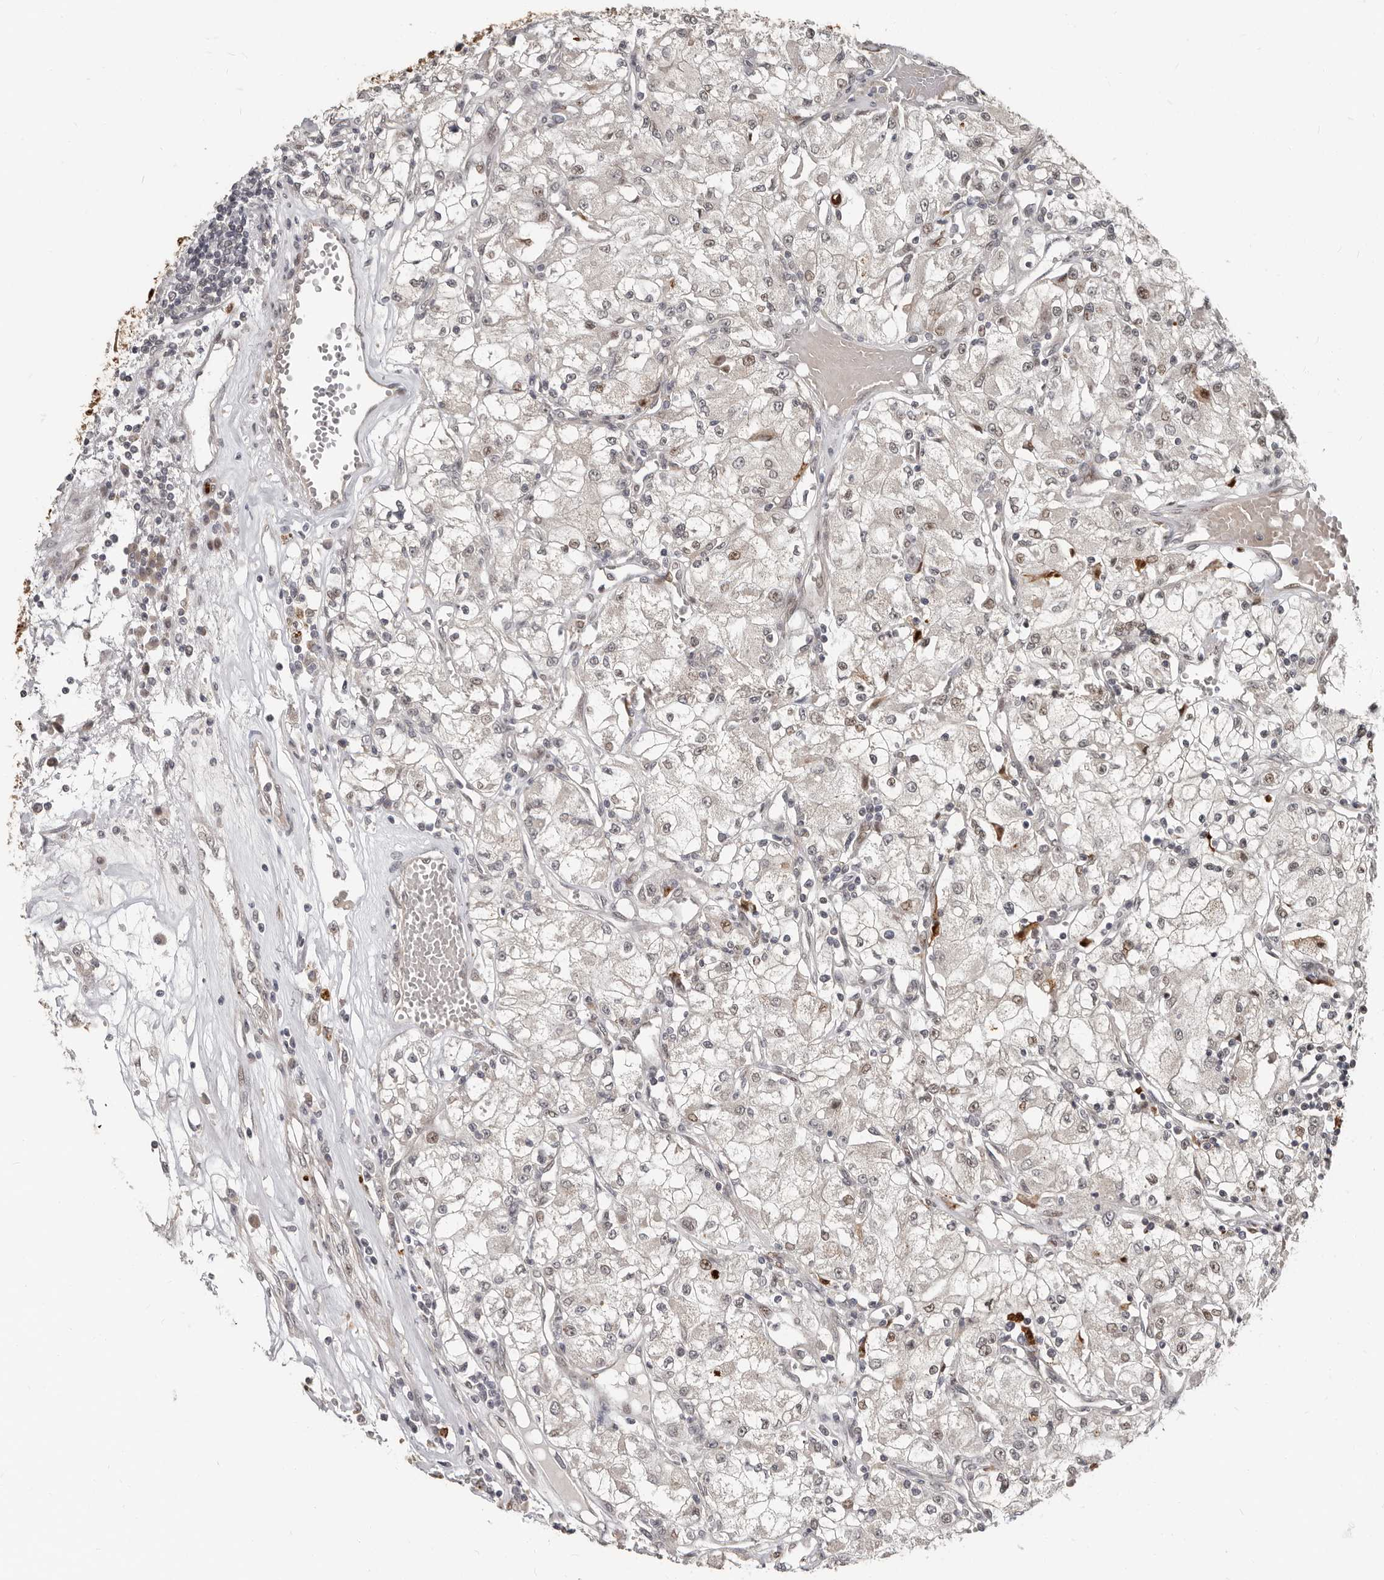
{"staining": {"intensity": "negative", "quantity": "none", "location": "none"}, "tissue": "renal cancer", "cell_type": "Tumor cells", "image_type": "cancer", "snomed": [{"axis": "morphology", "description": "Adenocarcinoma, NOS"}, {"axis": "topography", "description": "Kidney"}], "caption": "This is an immunohistochemistry micrograph of human renal adenocarcinoma. There is no staining in tumor cells.", "gene": "APOL6", "patient": {"sex": "female", "age": 59}}